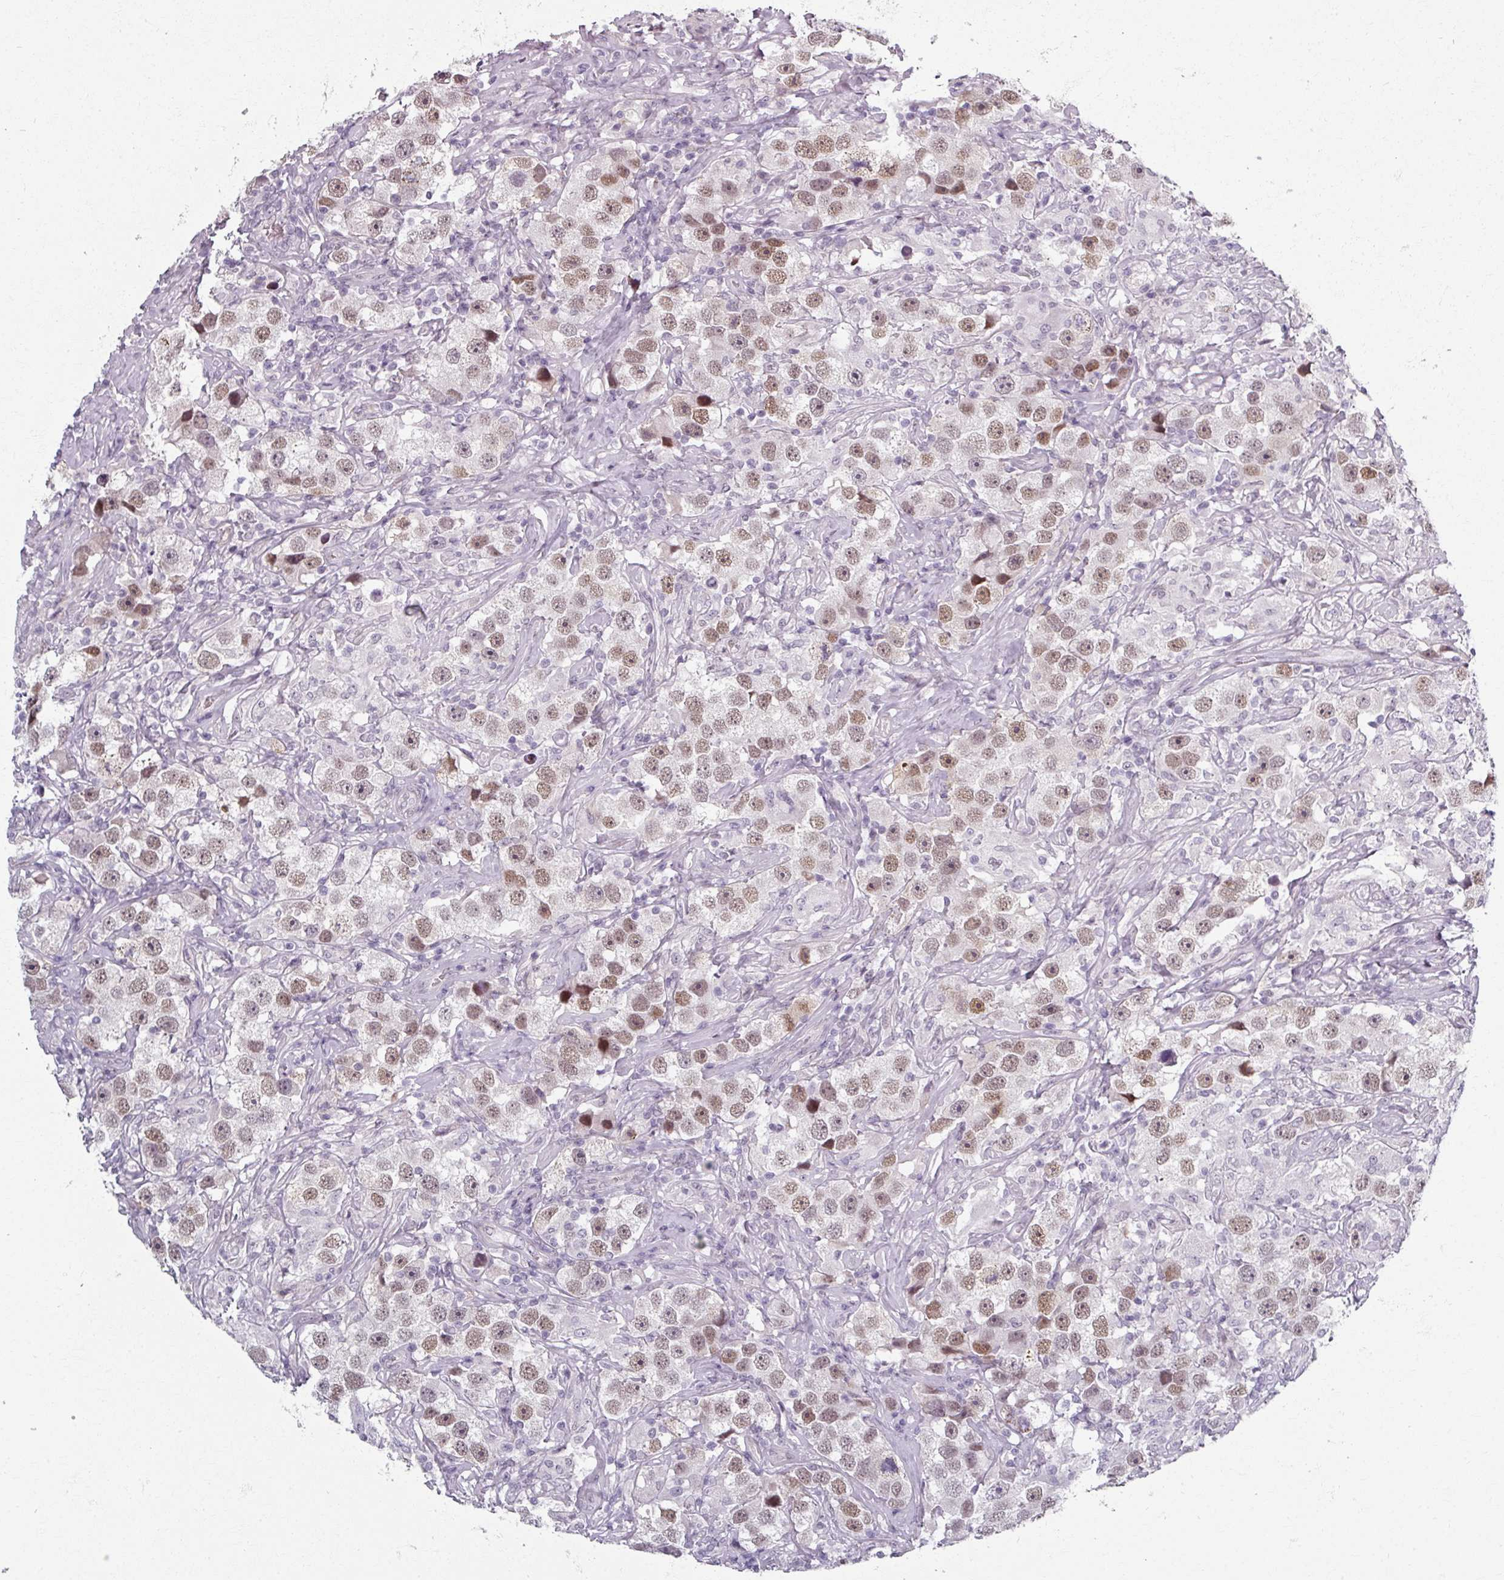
{"staining": {"intensity": "moderate", "quantity": ">75%", "location": "nuclear"}, "tissue": "testis cancer", "cell_type": "Tumor cells", "image_type": "cancer", "snomed": [{"axis": "morphology", "description": "Seminoma, NOS"}, {"axis": "topography", "description": "Testis"}], "caption": "Protein staining displays moderate nuclear expression in approximately >75% of tumor cells in testis seminoma.", "gene": "RIPOR3", "patient": {"sex": "male", "age": 49}}